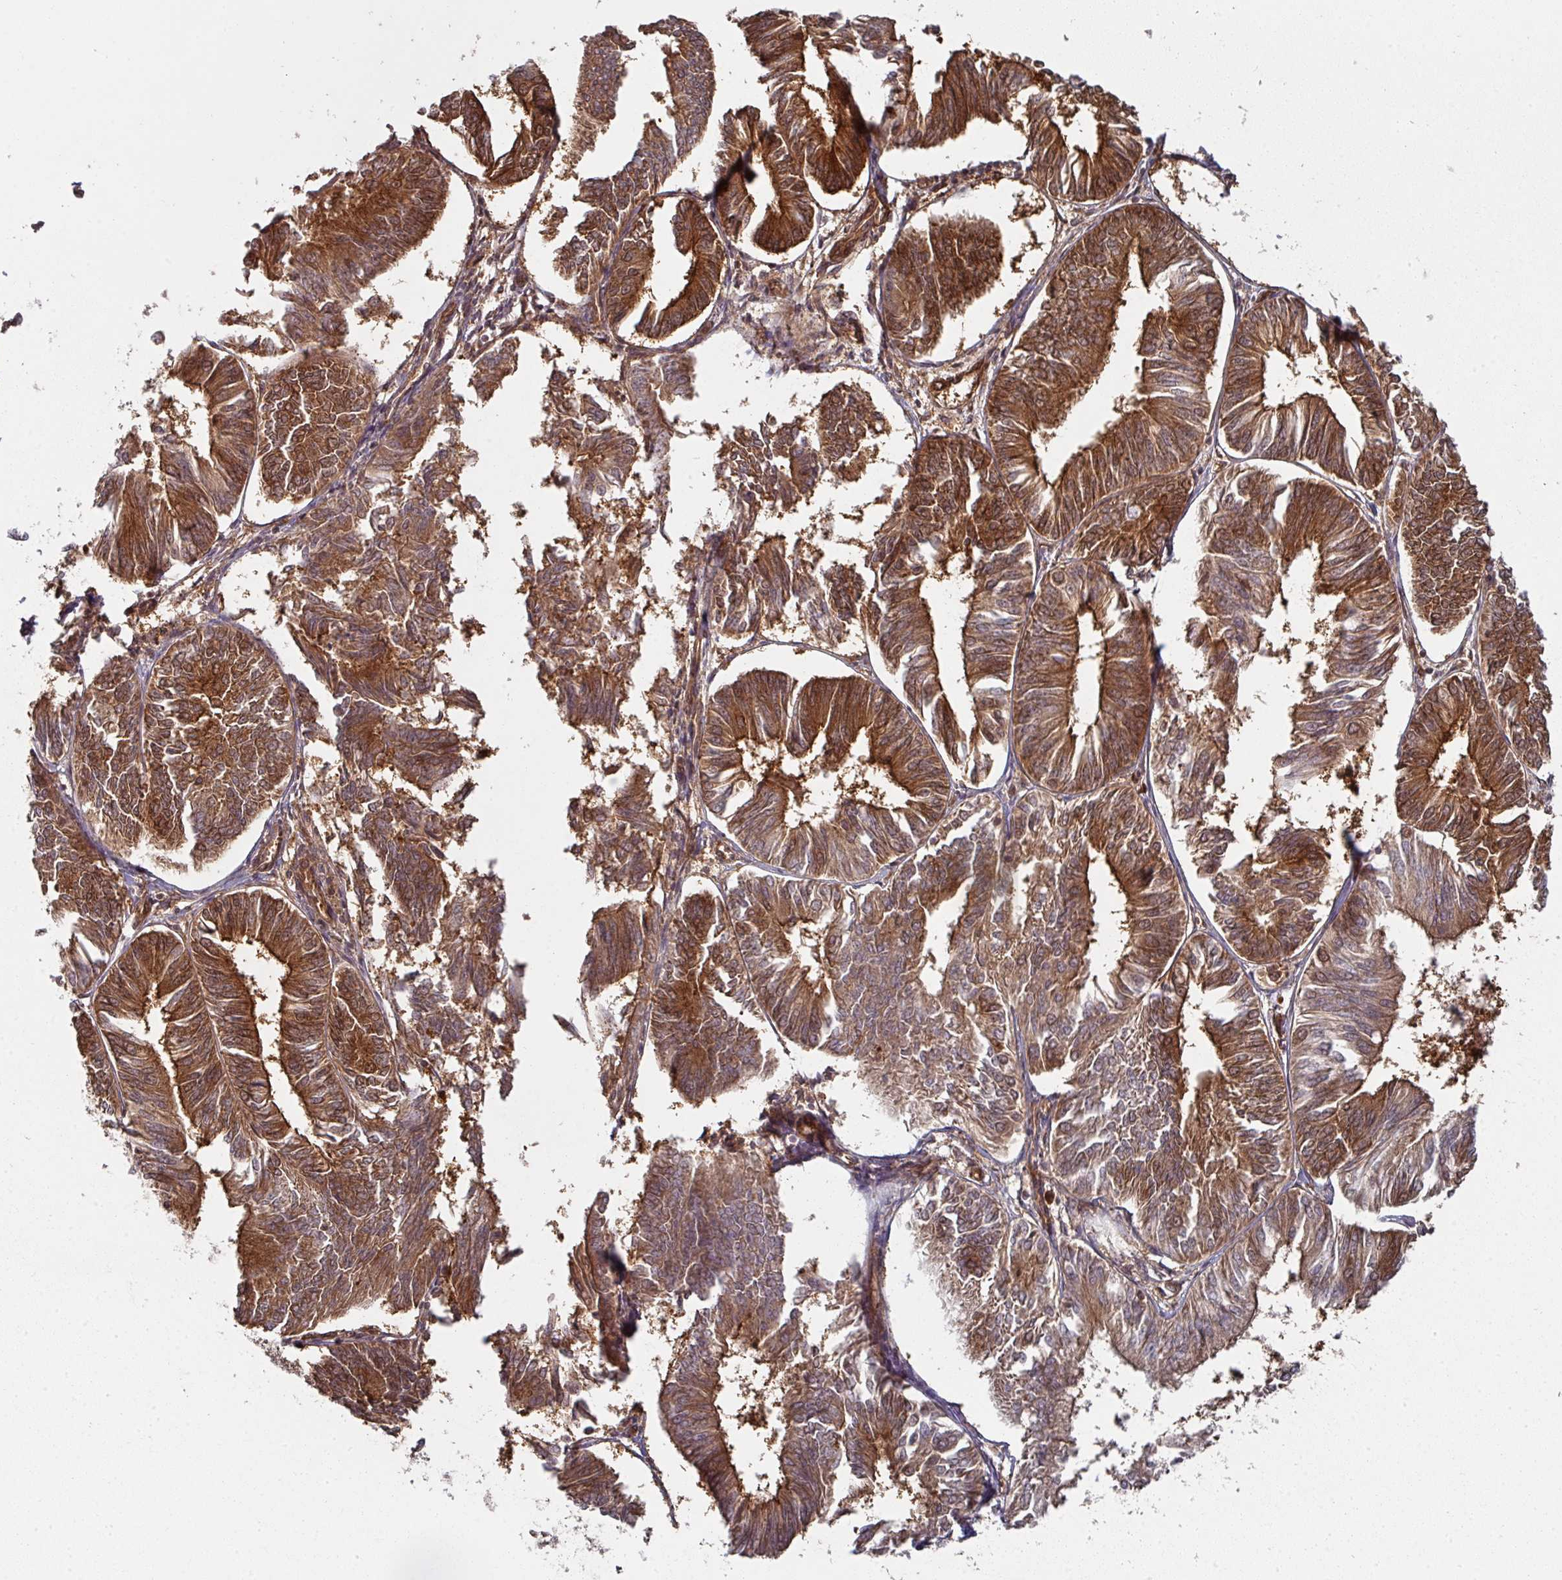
{"staining": {"intensity": "strong", "quantity": ">75%", "location": "cytoplasmic/membranous"}, "tissue": "endometrial cancer", "cell_type": "Tumor cells", "image_type": "cancer", "snomed": [{"axis": "morphology", "description": "Adenocarcinoma, NOS"}, {"axis": "topography", "description": "Endometrium"}], "caption": "Strong cytoplasmic/membranous protein positivity is identified in approximately >75% of tumor cells in endometrial cancer (adenocarcinoma).", "gene": "EIF4EBP2", "patient": {"sex": "female", "age": 58}}